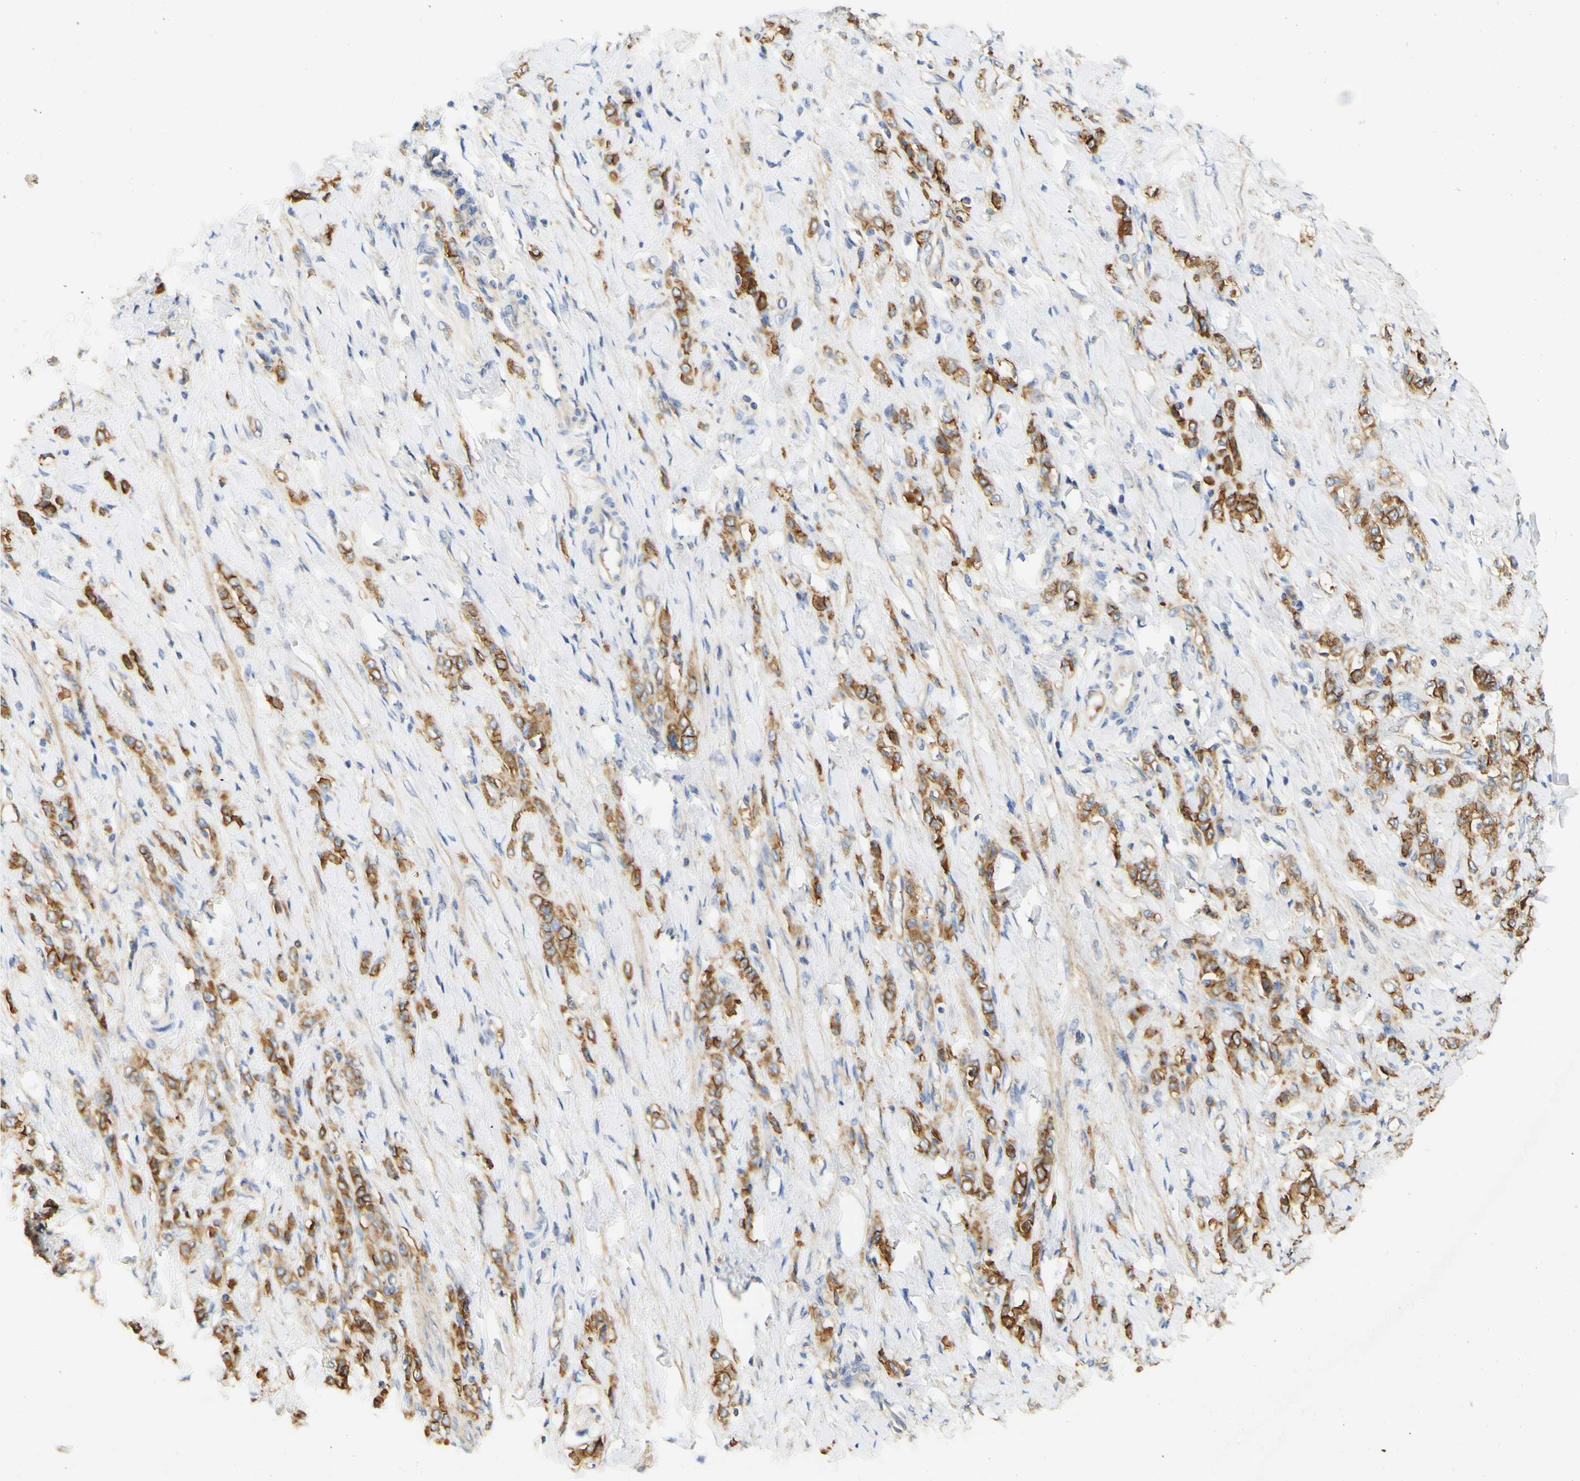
{"staining": {"intensity": "strong", "quantity": ">75%", "location": "cytoplasmic/membranous"}, "tissue": "stomach cancer", "cell_type": "Tumor cells", "image_type": "cancer", "snomed": [{"axis": "morphology", "description": "Adenocarcinoma, NOS"}, {"axis": "topography", "description": "Stomach"}], "caption": "This micrograph displays adenocarcinoma (stomach) stained with IHC to label a protein in brown. The cytoplasmic/membranous of tumor cells show strong positivity for the protein. Nuclei are counter-stained blue.", "gene": "PCDH7", "patient": {"sex": "male", "age": 82}}